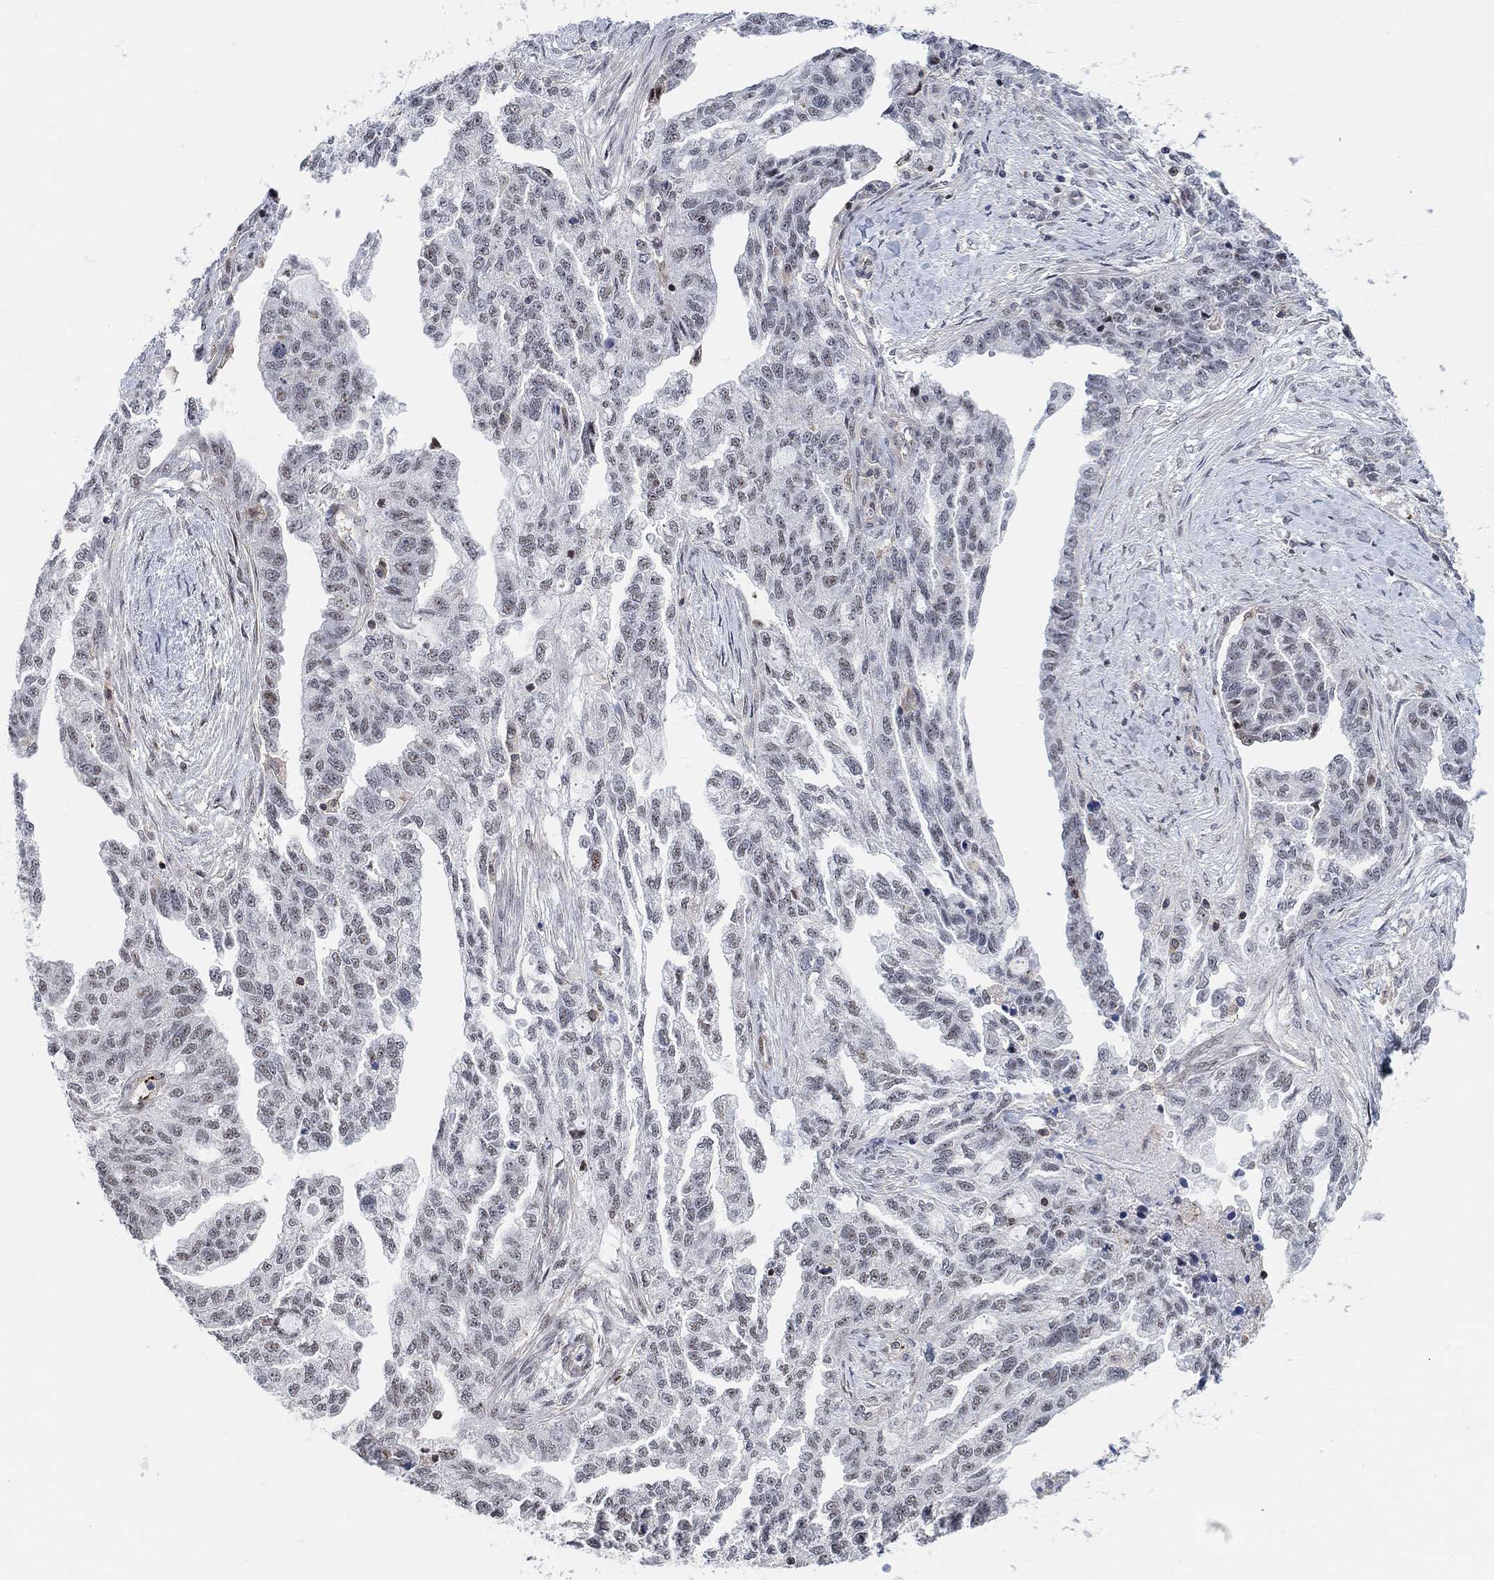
{"staining": {"intensity": "weak", "quantity": "<25%", "location": "nuclear"}, "tissue": "ovarian cancer", "cell_type": "Tumor cells", "image_type": "cancer", "snomed": [{"axis": "morphology", "description": "Cystadenocarcinoma, serous, NOS"}, {"axis": "topography", "description": "Ovary"}], "caption": "High power microscopy image of an immunohistochemistry micrograph of ovarian cancer (serous cystadenocarcinoma), revealing no significant positivity in tumor cells. The staining was performed using DAB to visualize the protein expression in brown, while the nuclei were stained in blue with hematoxylin (Magnification: 20x).", "gene": "PWWP2B", "patient": {"sex": "female", "age": 51}}